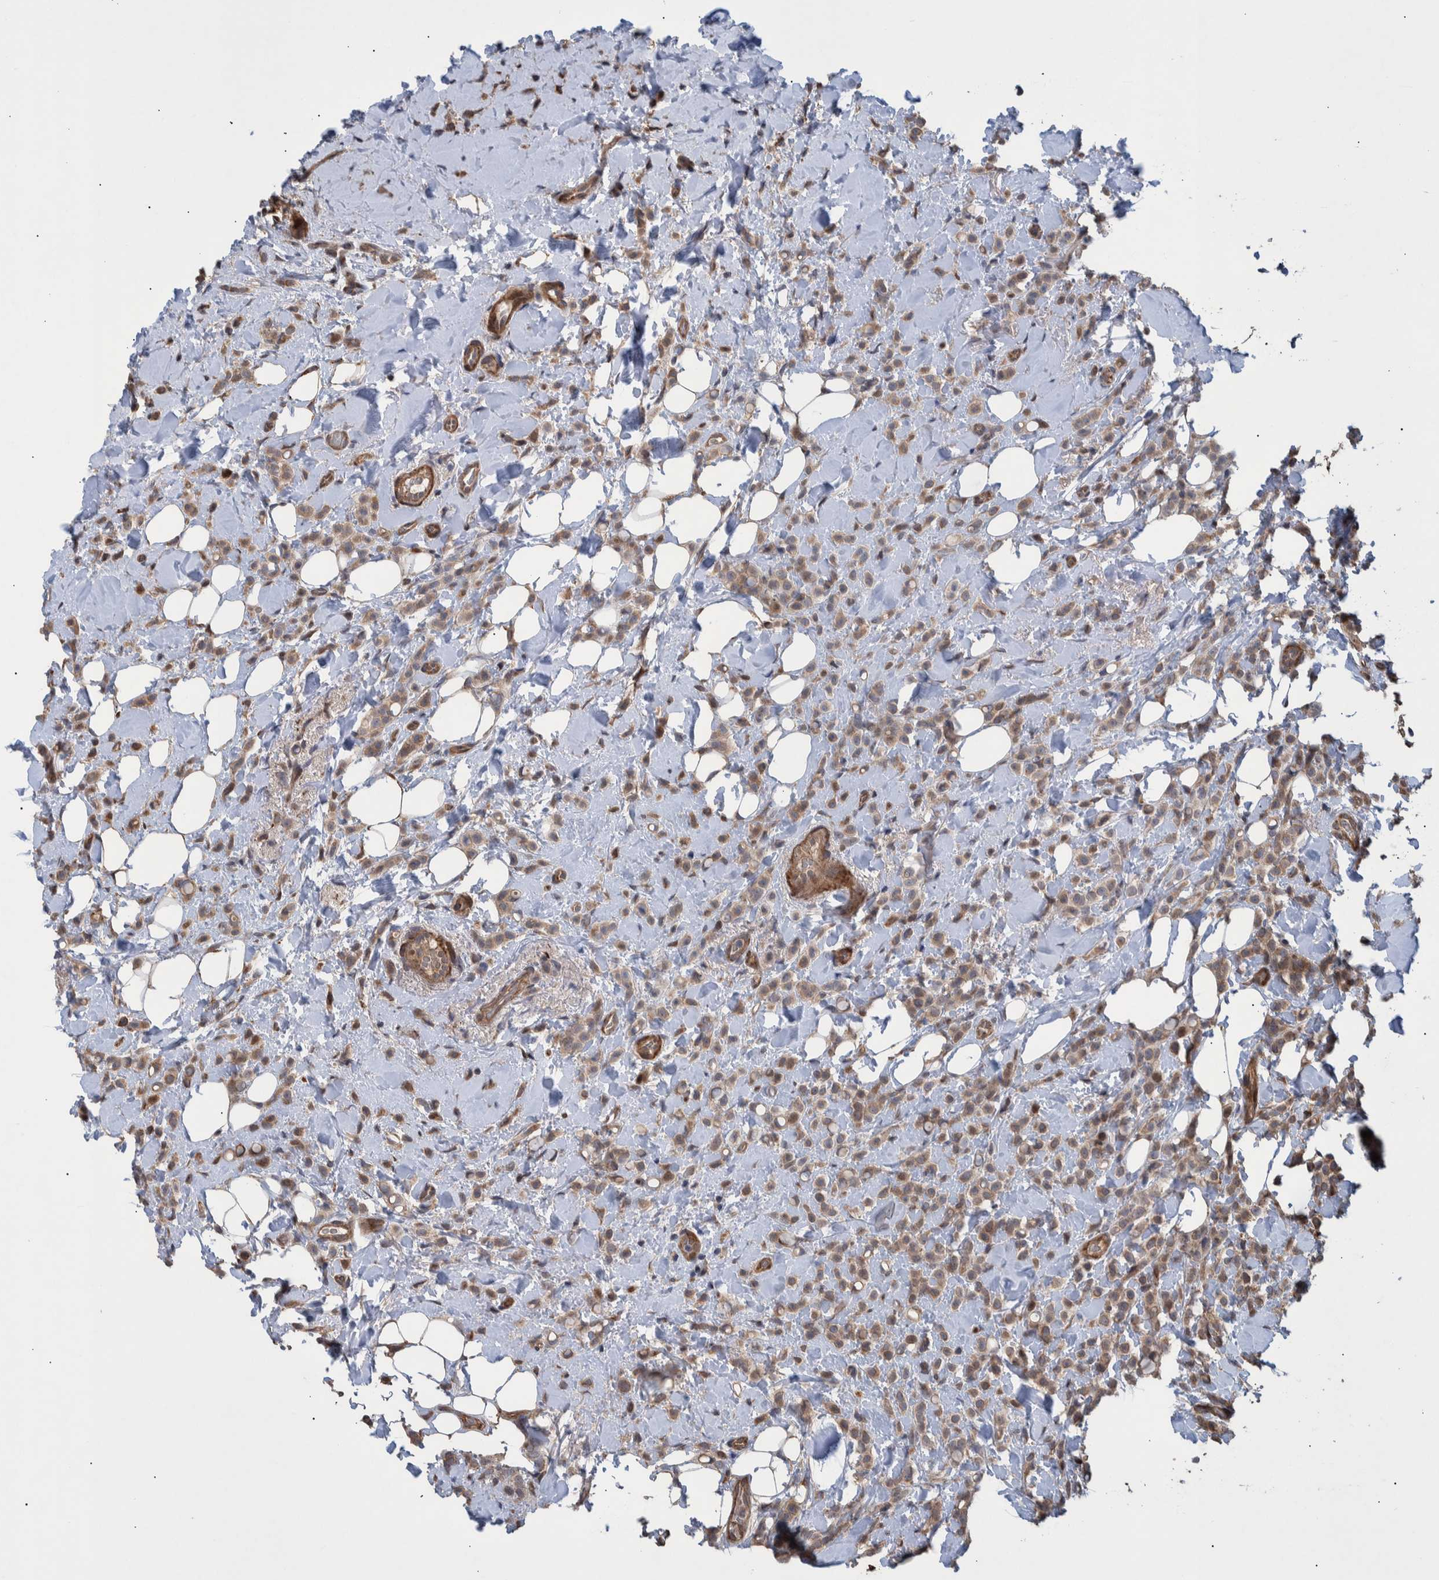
{"staining": {"intensity": "weak", "quantity": ">75%", "location": "cytoplasmic/membranous"}, "tissue": "breast cancer", "cell_type": "Tumor cells", "image_type": "cancer", "snomed": [{"axis": "morphology", "description": "Normal tissue, NOS"}, {"axis": "morphology", "description": "Lobular carcinoma"}, {"axis": "topography", "description": "Breast"}], "caption": "Immunohistochemical staining of human breast cancer (lobular carcinoma) demonstrates weak cytoplasmic/membranous protein positivity in about >75% of tumor cells.", "gene": "B3GNTL1", "patient": {"sex": "female", "age": 50}}